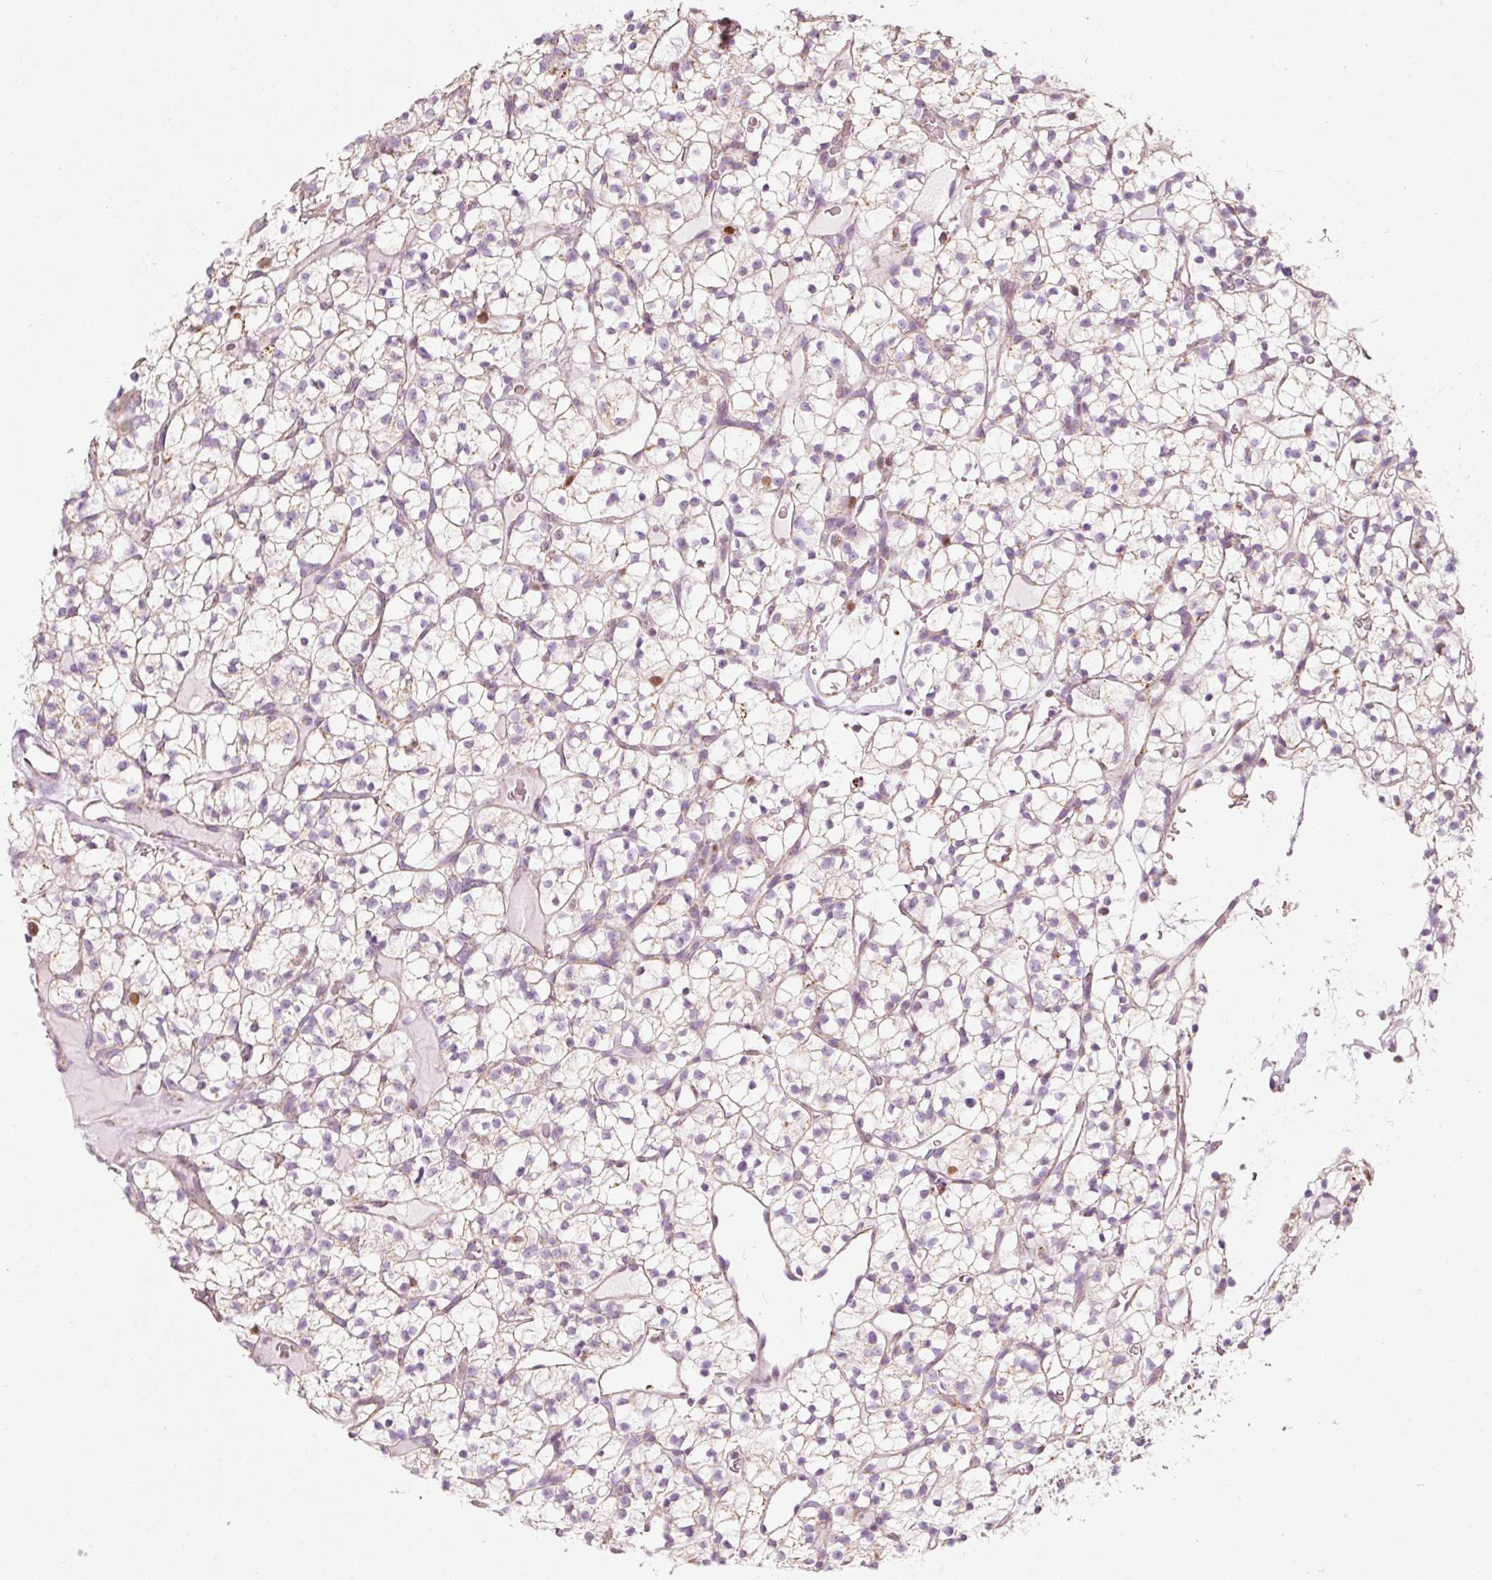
{"staining": {"intensity": "negative", "quantity": "none", "location": "none"}, "tissue": "renal cancer", "cell_type": "Tumor cells", "image_type": "cancer", "snomed": [{"axis": "morphology", "description": "Adenocarcinoma, NOS"}, {"axis": "topography", "description": "Kidney"}], "caption": "Immunohistochemical staining of adenocarcinoma (renal) reveals no significant staining in tumor cells.", "gene": "DUT", "patient": {"sex": "female", "age": 64}}